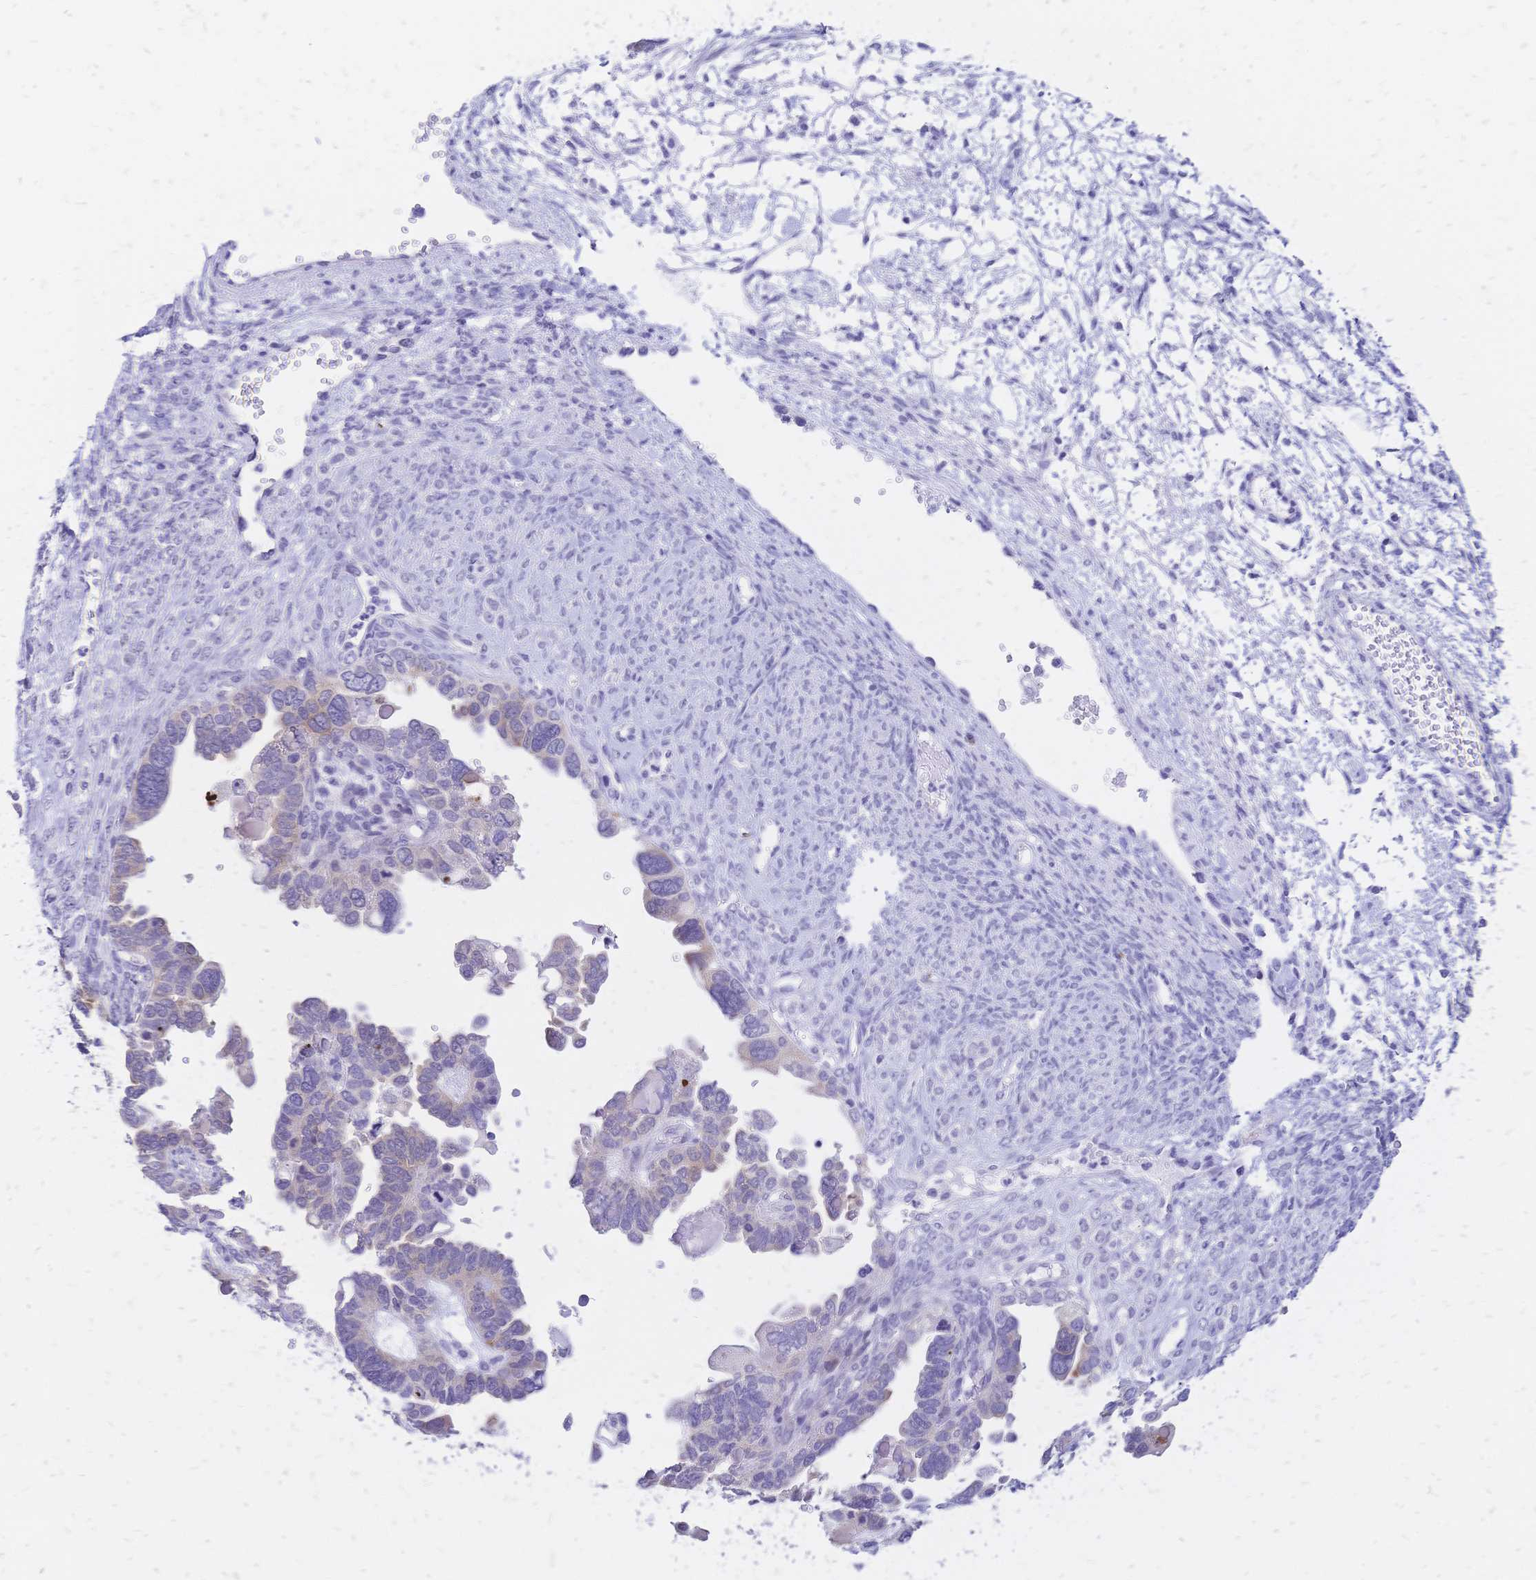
{"staining": {"intensity": "weak", "quantity": "<25%", "location": "cytoplasmic/membranous"}, "tissue": "ovarian cancer", "cell_type": "Tumor cells", "image_type": "cancer", "snomed": [{"axis": "morphology", "description": "Cystadenocarcinoma, serous, NOS"}, {"axis": "topography", "description": "Ovary"}], "caption": "Immunohistochemistry image of ovarian cancer stained for a protein (brown), which shows no positivity in tumor cells.", "gene": "GRB7", "patient": {"sex": "female", "age": 51}}